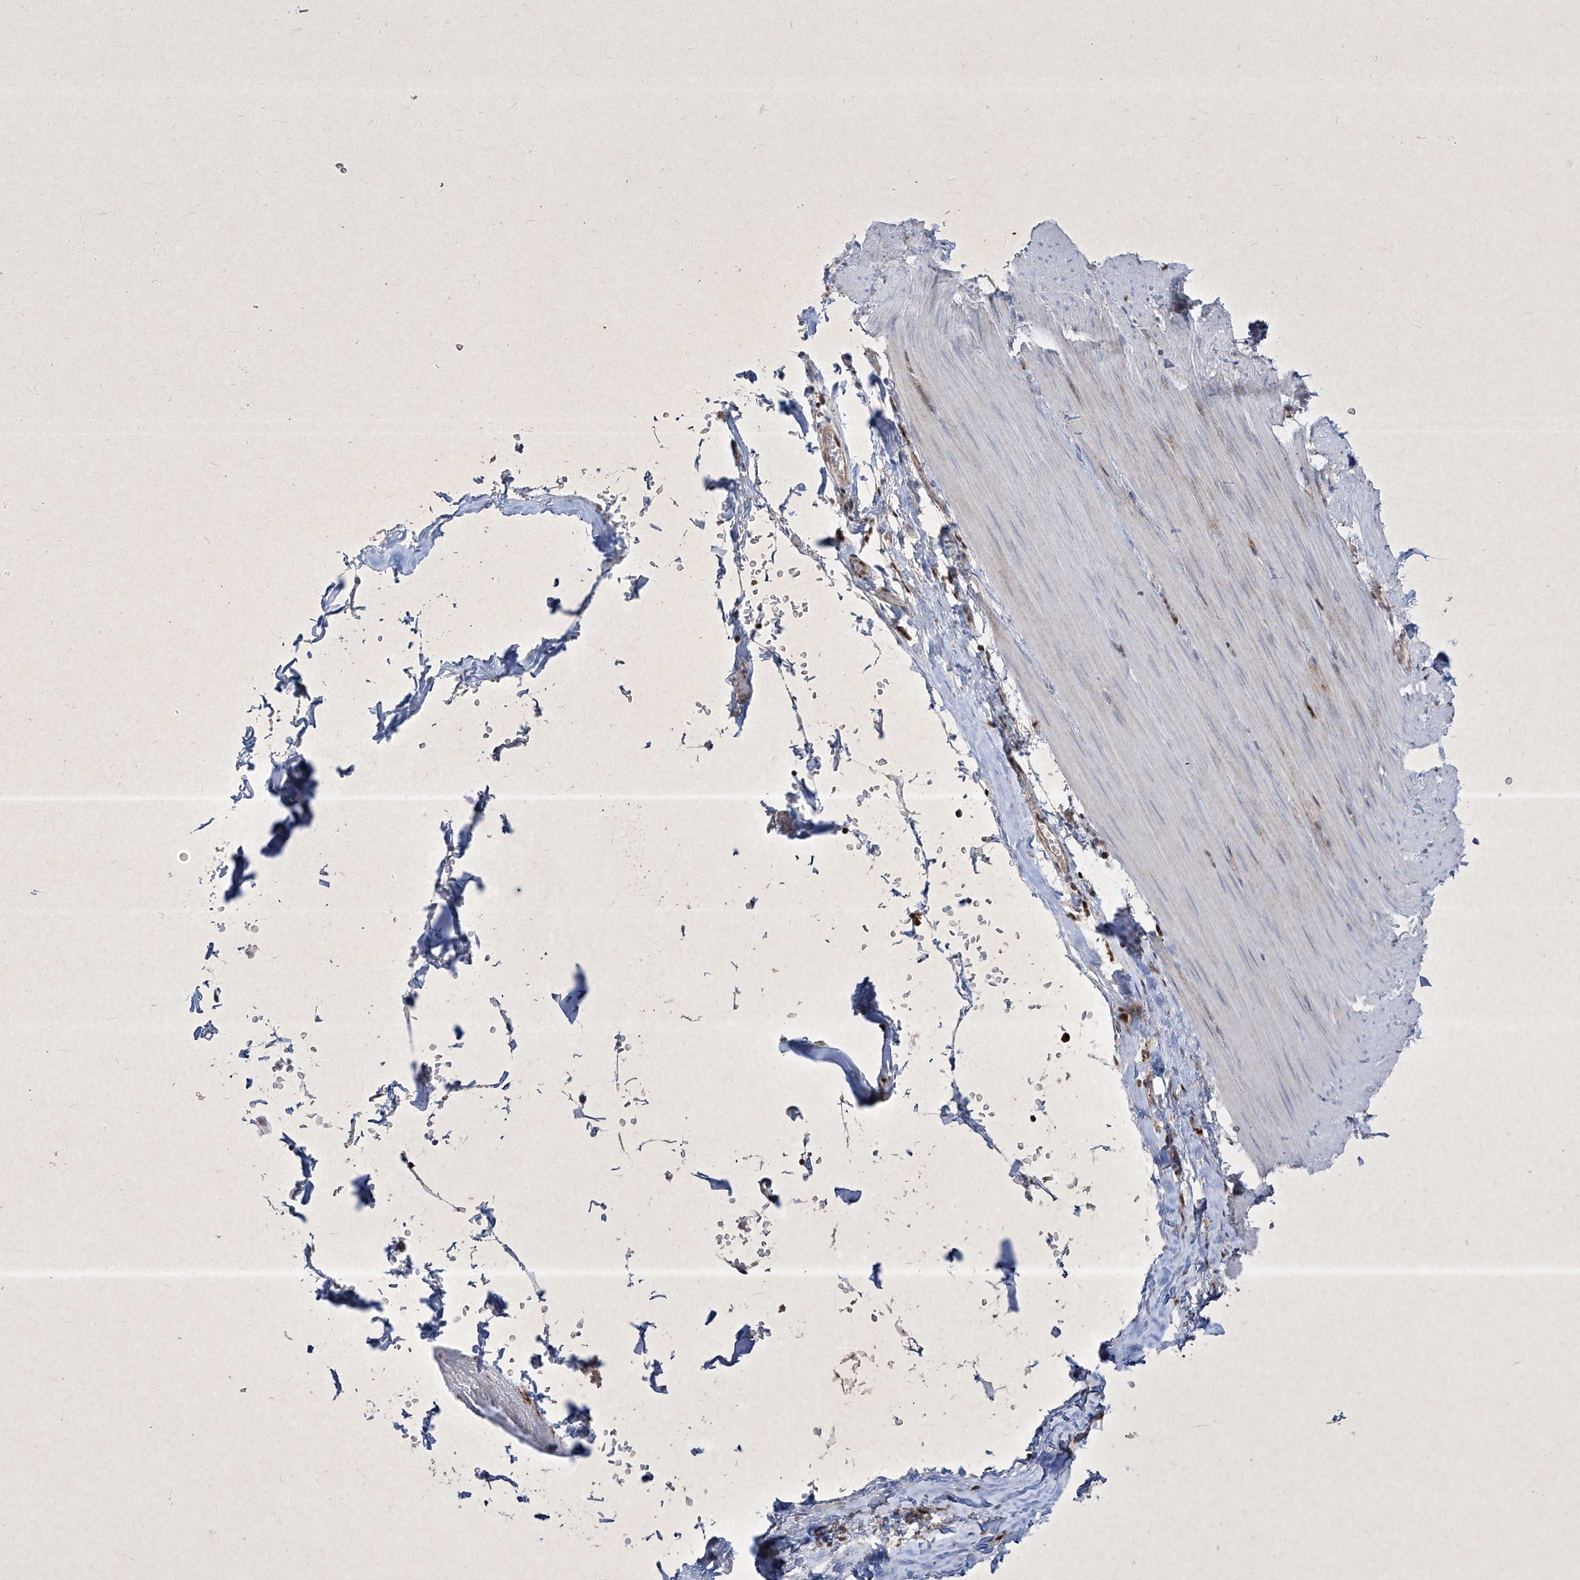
{"staining": {"intensity": "weak", "quantity": "<25%", "location": "cytoplasmic/membranous"}, "tissue": "smooth muscle", "cell_type": "Smooth muscle cells", "image_type": "normal", "snomed": [{"axis": "morphology", "description": "Normal tissue, NOS"}, {"axis": "morphology", "description": "Adenocarcinoma, NOS"}, {"axis": "topography", "description": "Colon"}, {"axis": "topography", "description": "Peripheral nerve tissue"}], "caption": "A high-resolution photomicrograph shows immunohistochemistry (IHC) staining of unremarkable smooth muscle, which displays no significant positivity in smooth muscle cells.", "gene": "PSMB10", "patient": {"sex": "male", "age": 14}}